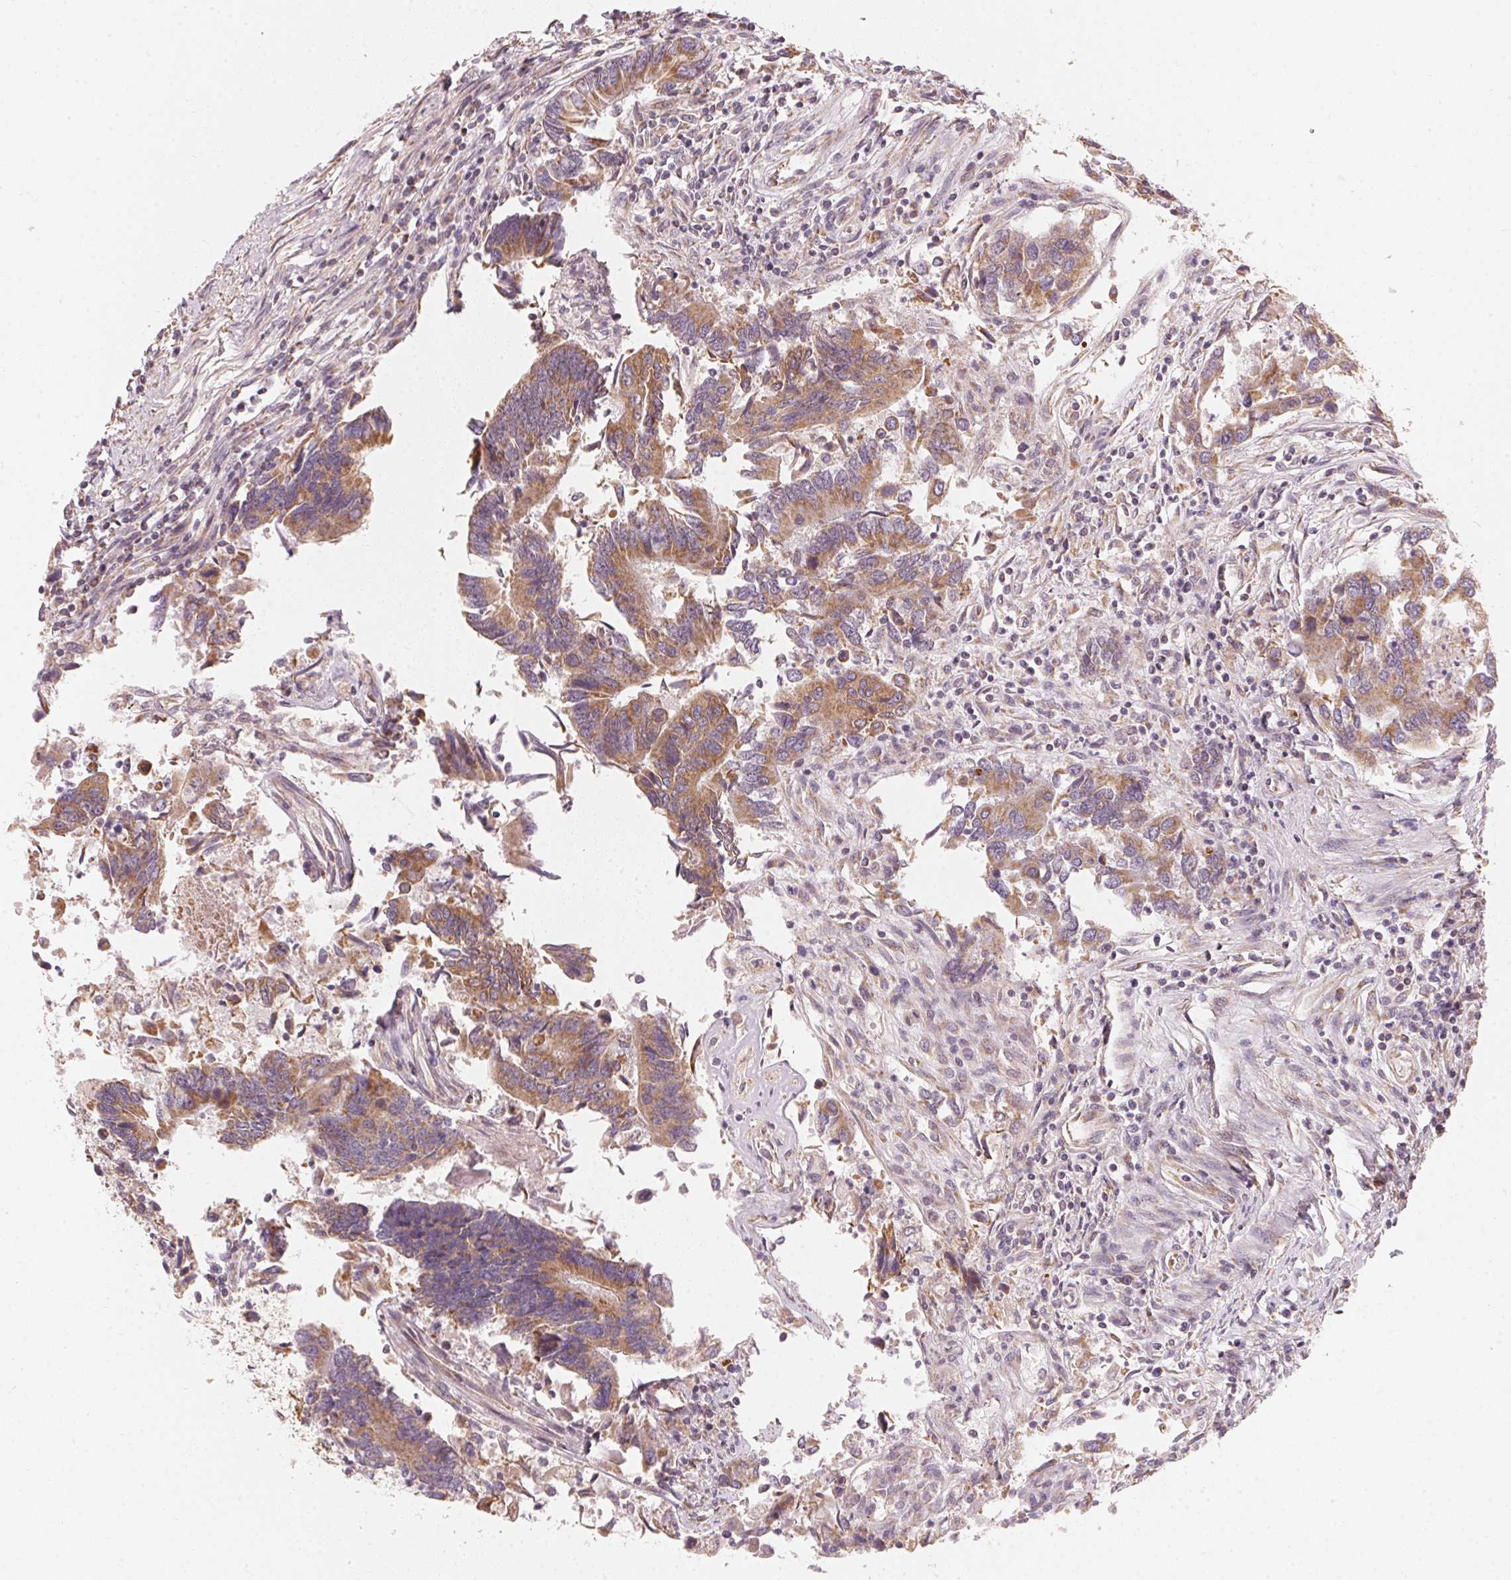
{"staining": {"intensity": "moderate", "quantity": ">75%", "location": "cytoplasmic/membranous"}, "tissue": "colorectal cancer", "cell_type": "Tumor cells", "image_type": "cancer", "snomed": [{"axis": "morphology", "description": "Adenocarcinoma, NOS"}, {"axis": "topography", "description": "Colon"}], "caption": "Immunohistochemistry photomicrograph of neoplastic tissue: adenocarcinoma (colorectal) stained using IHC shows medium levels of moderate protein expression localized specifically in the cytoplasmic/membranous of tumor cells, appearing as a cytoplasmic/membranous brown color.", "gene": "MATCAP1", "patient": {"sex": "female", "age": 67}}